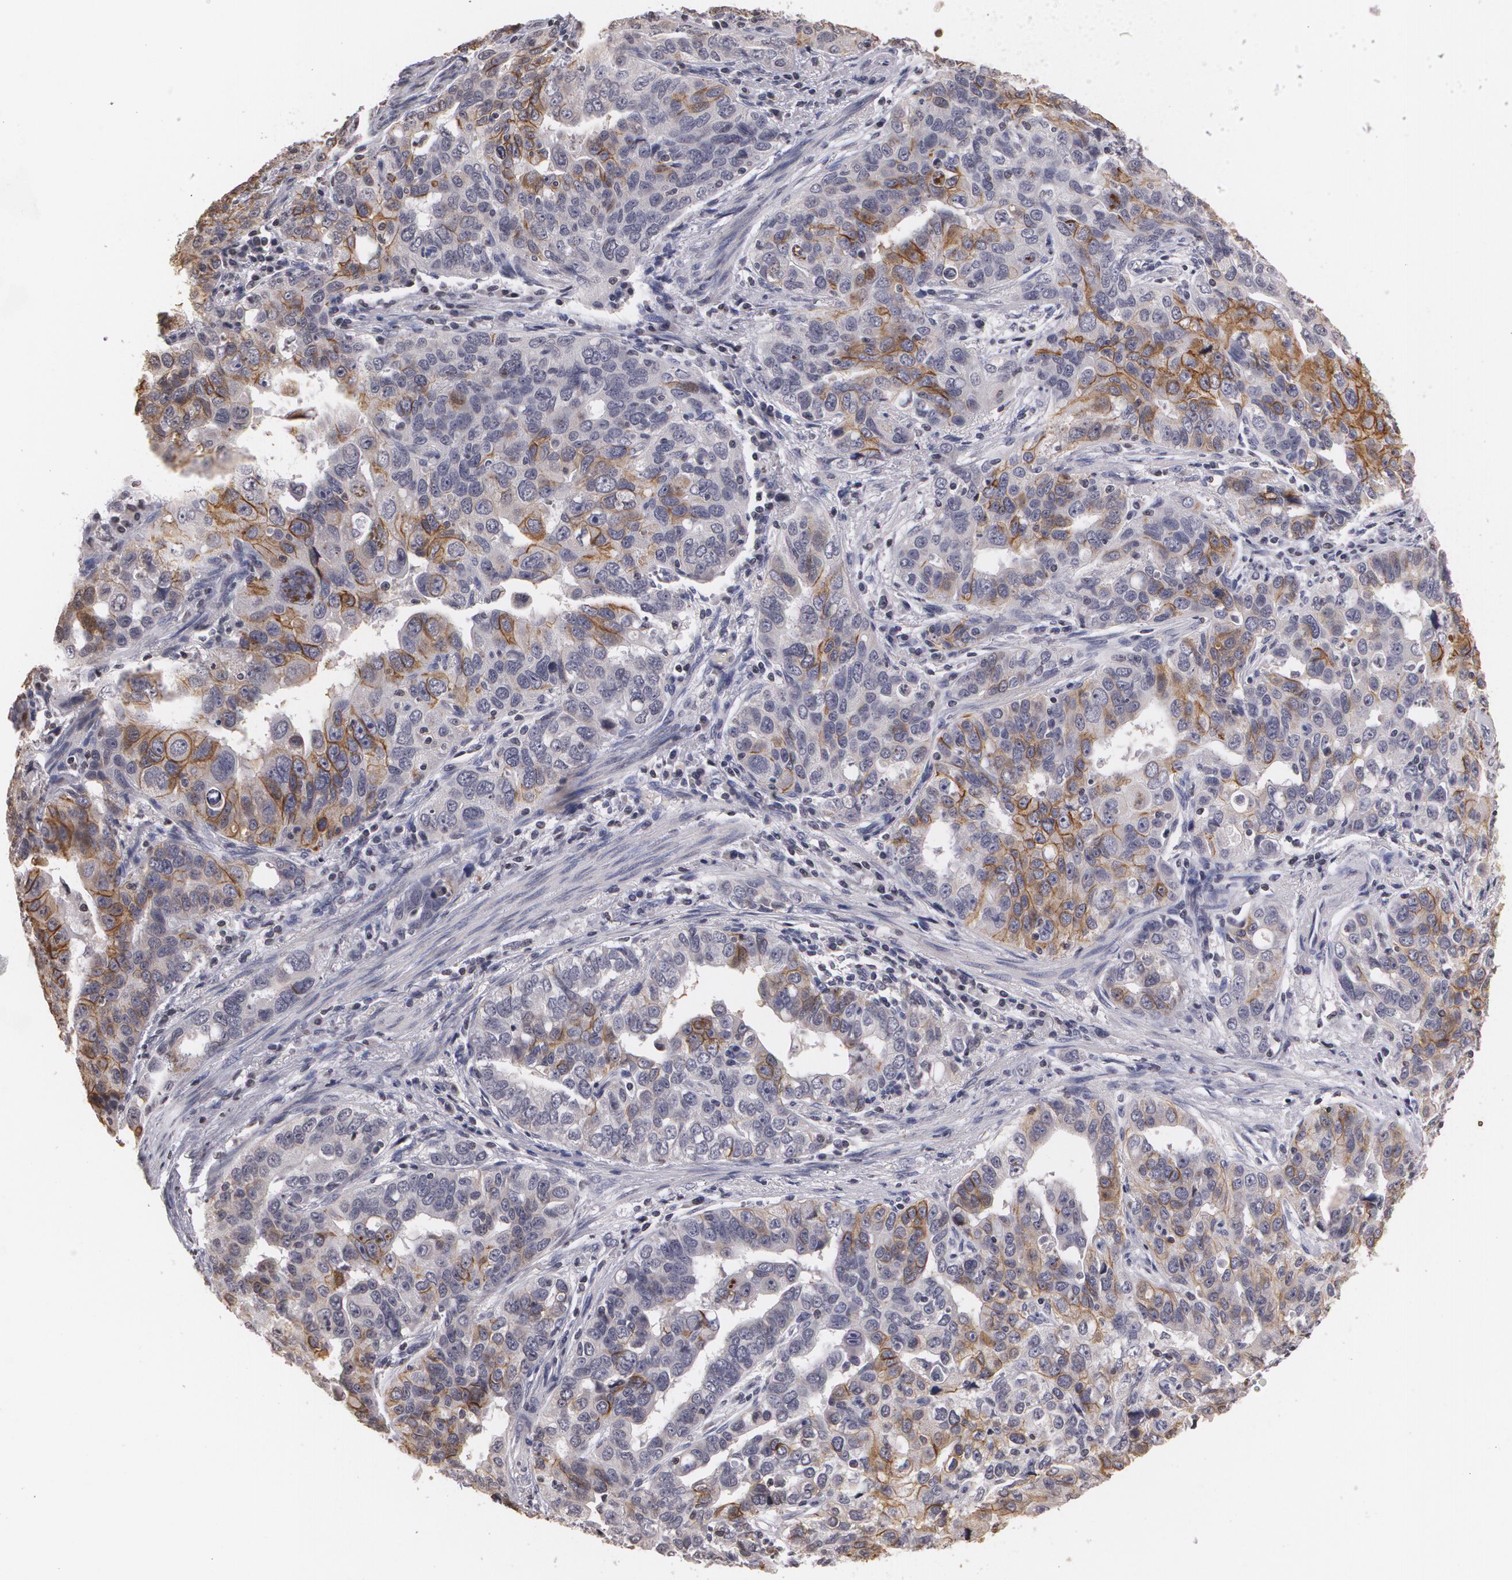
{"staining": {"intensity": "moderate", "quantity": "<25%", "location": "cytoplasmic/membranous"}, "tissue": "stomach cancer", "cell_type": "Tumor cells", "image_type": "cancer", "snomed": [{"axis": "morphology", "description": "Adenocarcinoma, NOS"}, {"axis": "topography", "description": "Stomach, upper"}], "caption": "About <25% of tumor cells in stomach cancer (adenocarcinoma) show moderate cytoplasmic/membranous protein positivity as visualized by brown immunohistochemical staining.", "gene": "THRB", "patient": {"sex": "male", "age": 76}}